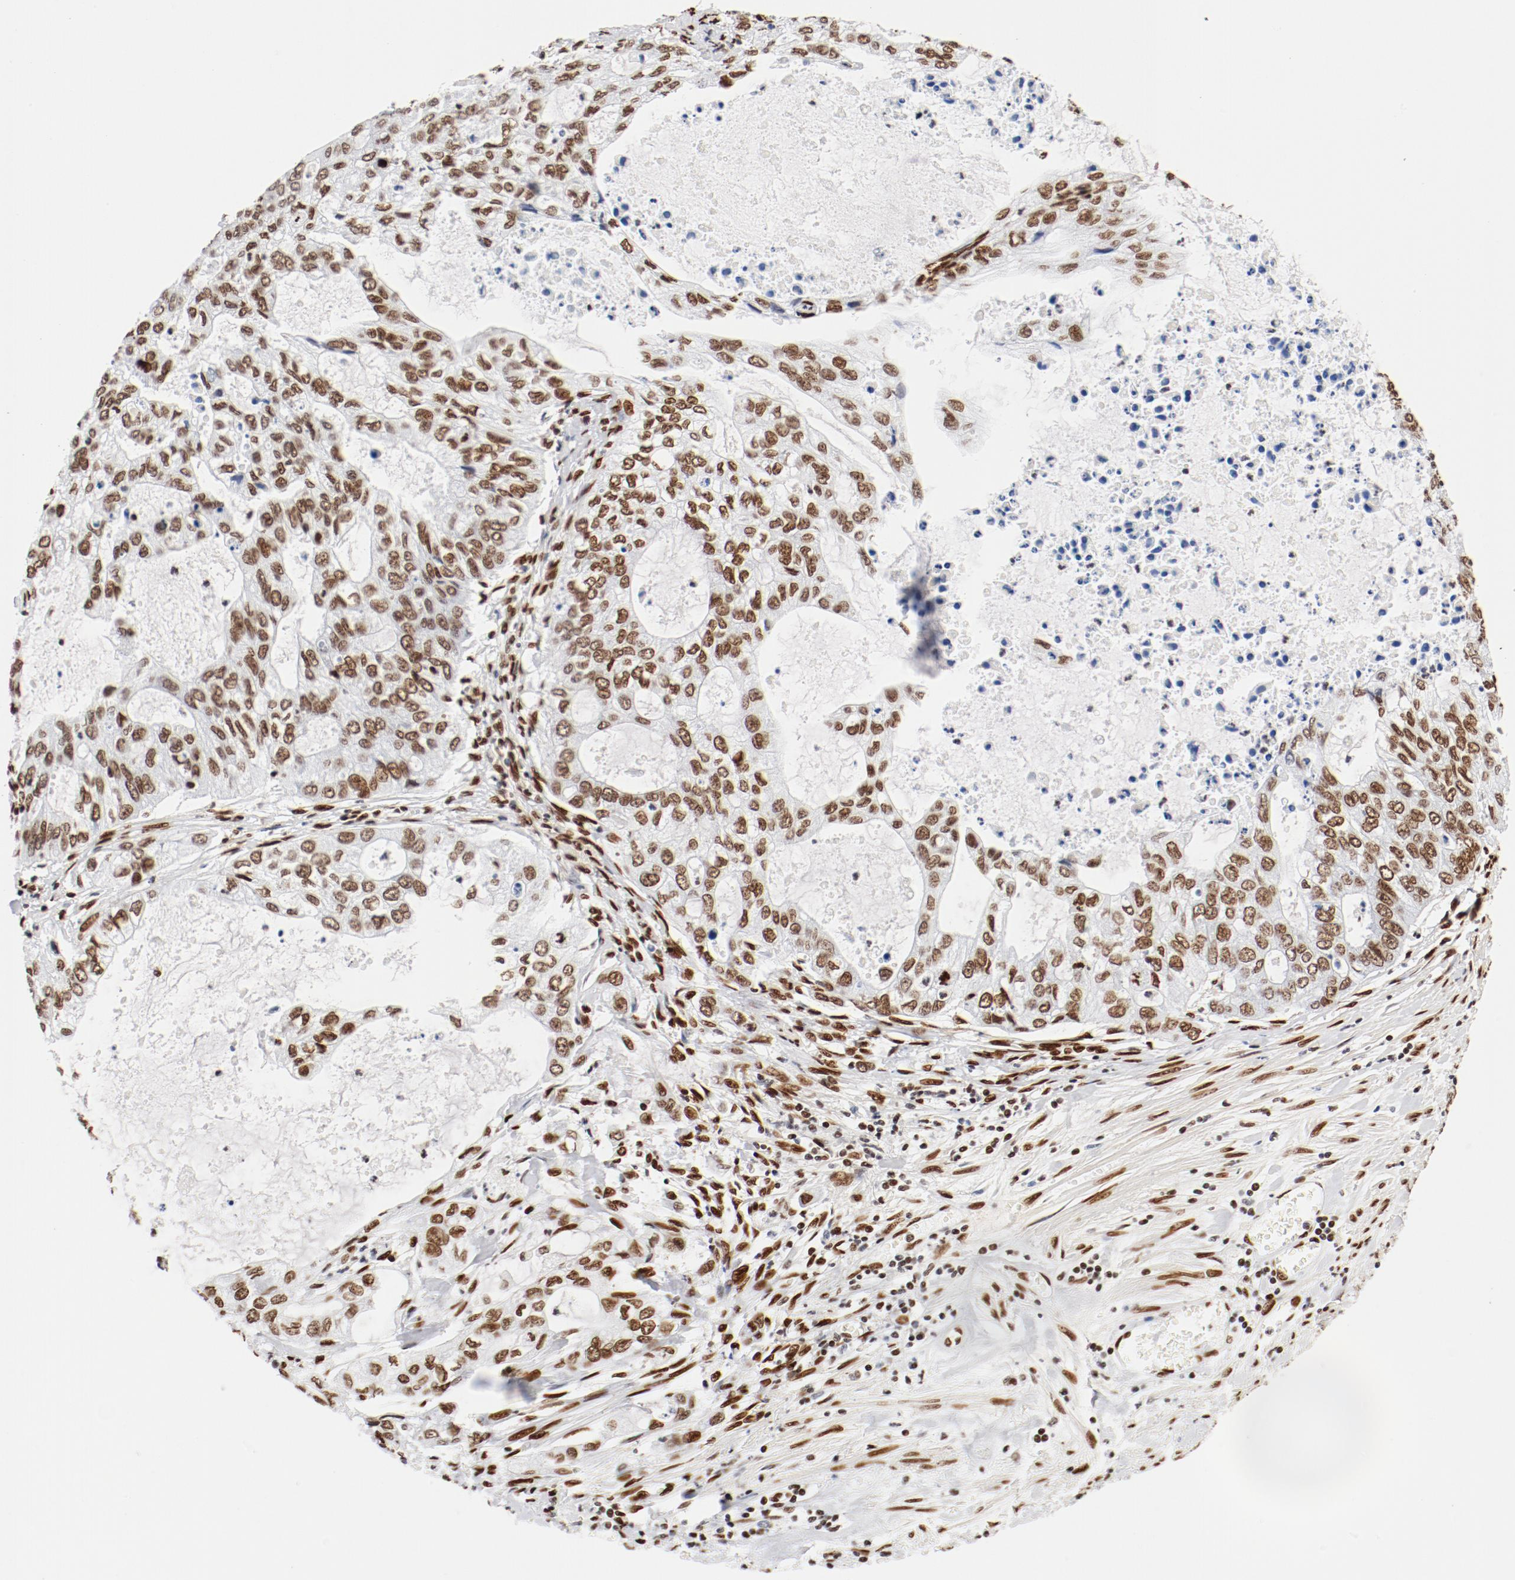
{"staining": {"intensity": "moderate", "quantity": ">75%", "location": "nuclear"}, "tissue": "stomach cancer", "cell_type": "Tumor cells", "image_type": "cancer", "snomed": [{"axis": "morphology", "description": "Adenocarcinoma, NOS"}, {"axis": "topography", "description": "Stomach, upper"}], "caption": "Immunohistochemistry micrograph of neoplastic tissue: stomach cancer stained using immunohistochemistry (IHC) shows medium levels of moderate protein expression localized specifically in the nuclear of tumor cells, appearing as a nuclear brown color.", "gene": "CTBP1", "patient": {"sex": "female", "age": 52}}